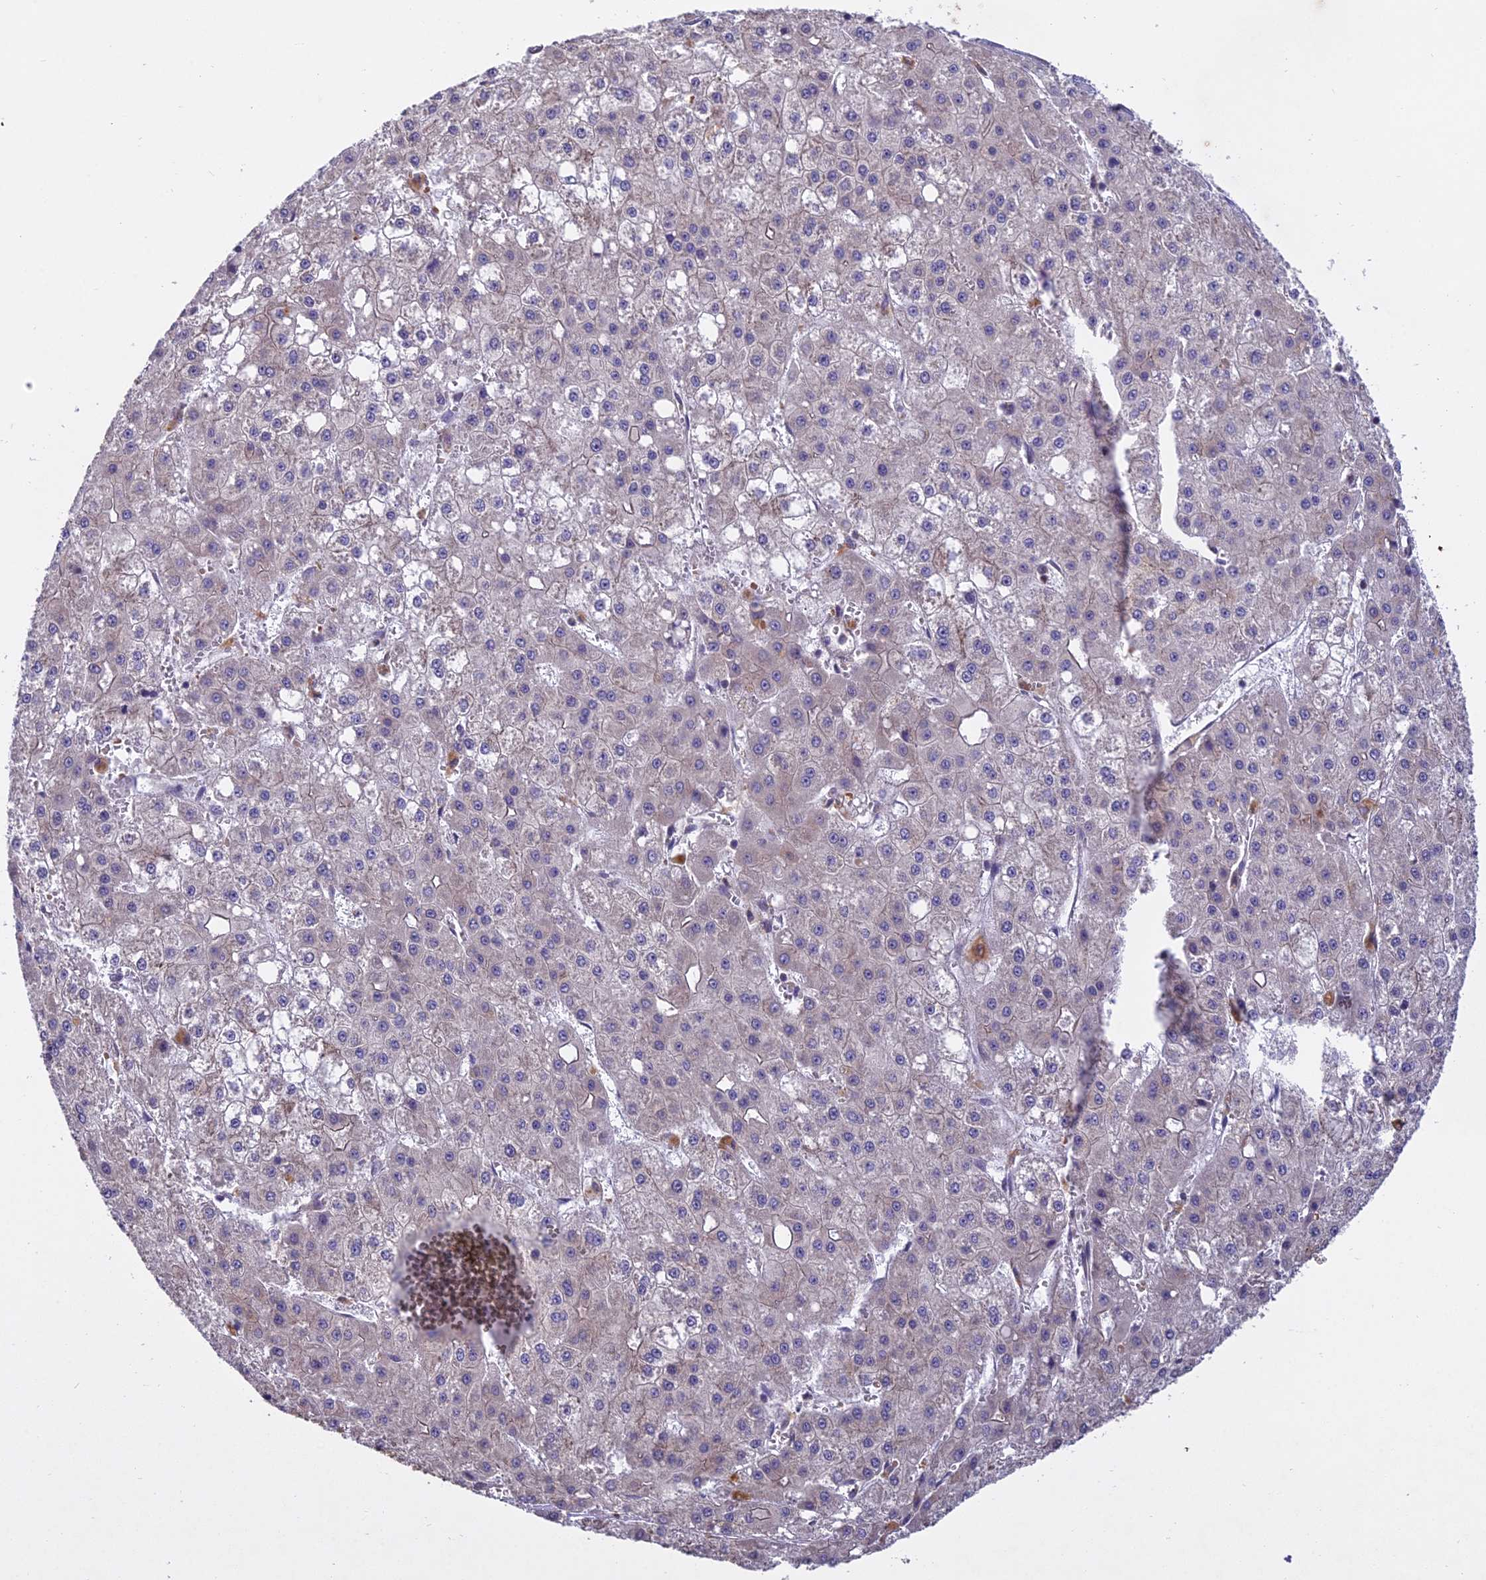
{"staining": {"intensity": "negative", "quantity": "none", "location": "none"}, "tissue": "liver cancer", "cell_type": "Tumor cells", "image_type": "cancer", "snomed": [{"axis": "morphology", "description": "Carcinoma, Hepatocellular, NOS"}, {"axis": "topography", "description": "Liver"}], "caption": "Tumor cells show no significant positivity in liver hepatocellular carcinoma.", "gene": "CENPL", "patient": {"sex": "male", "age": 47}}